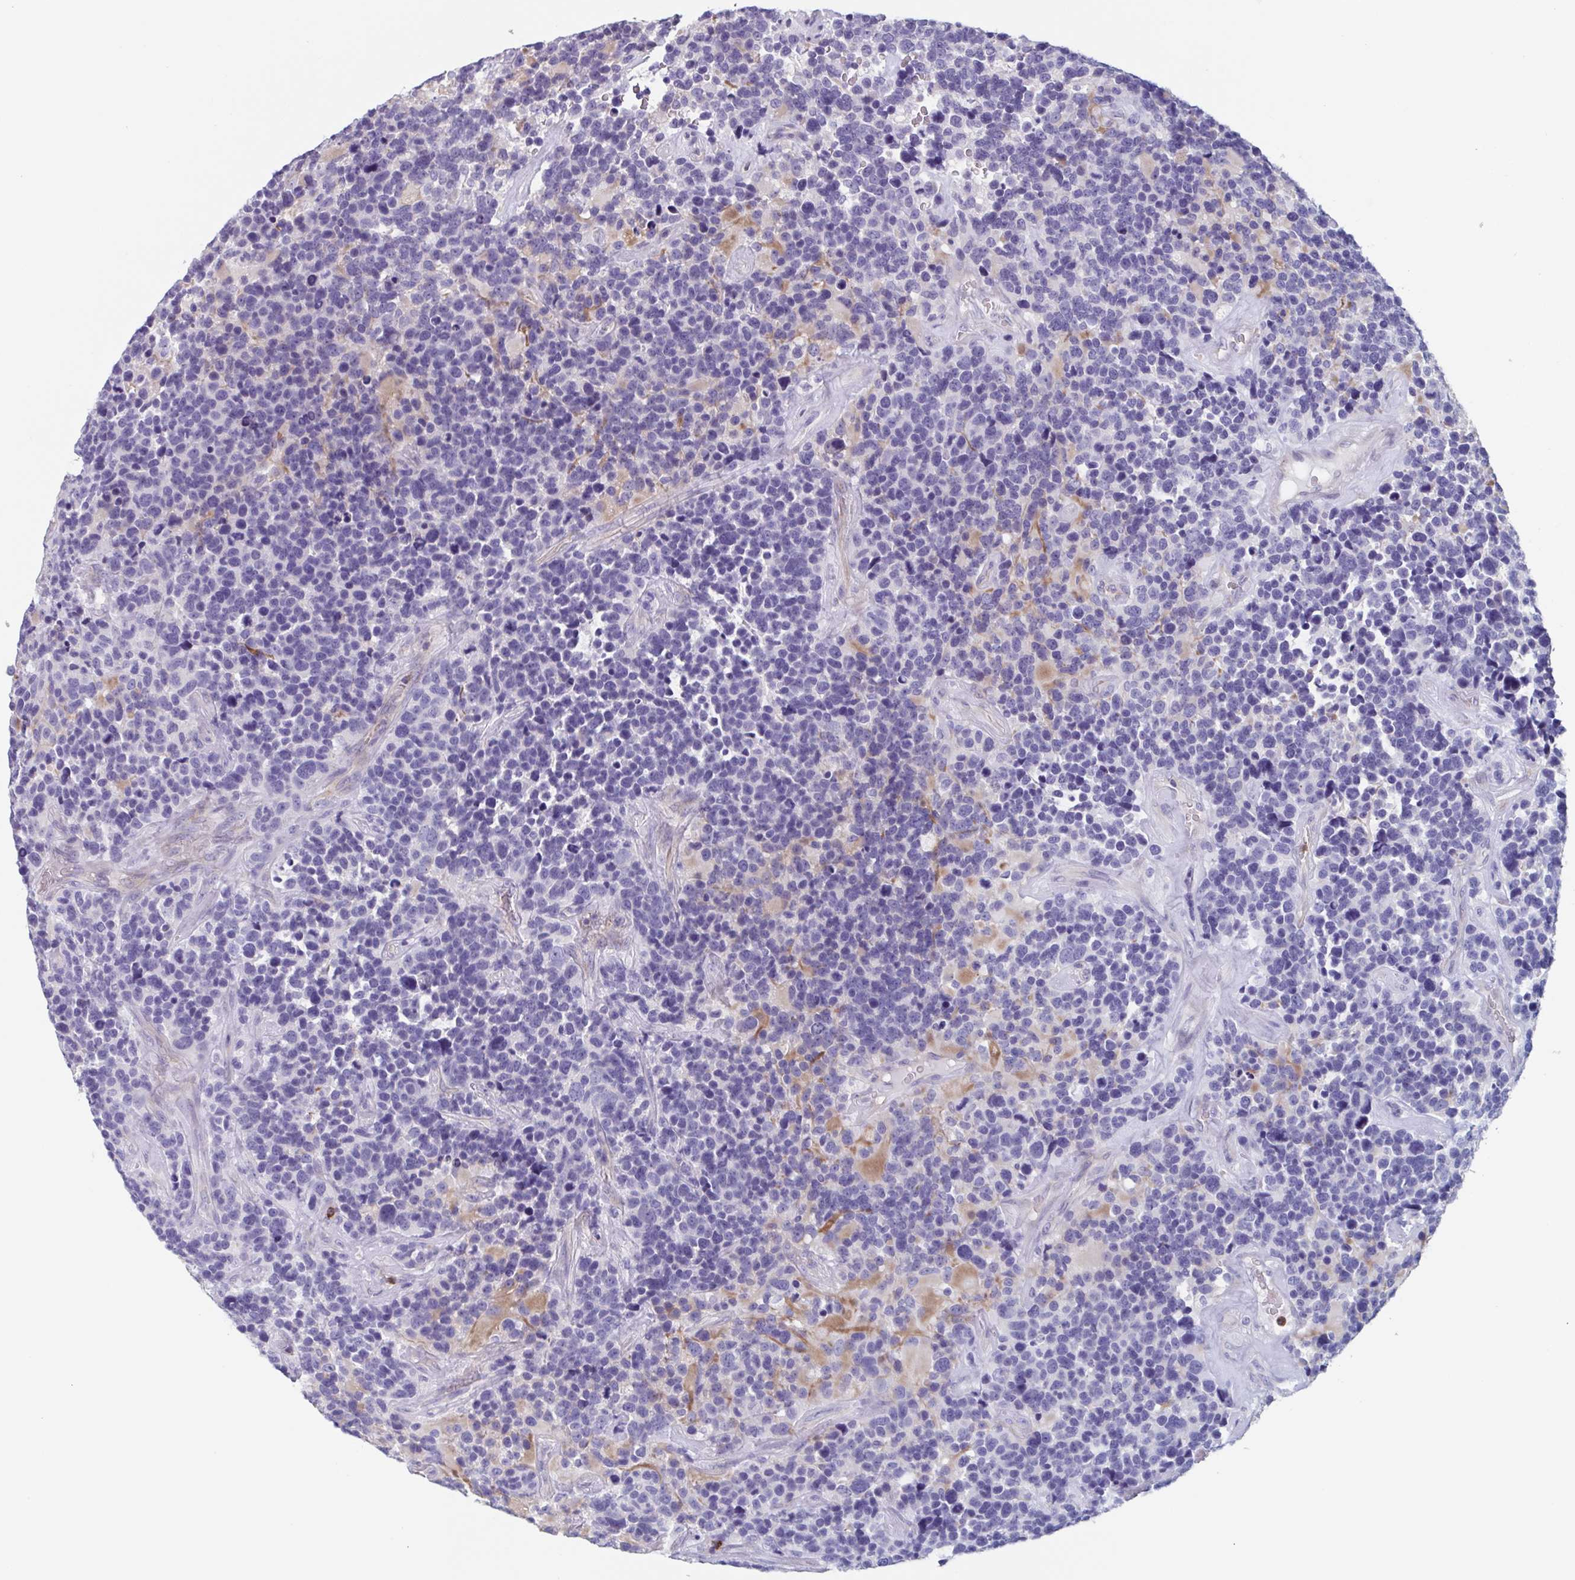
{"staining": {"intensity": "negative", "quantity": "none", "location": "none"}, "tissue": "glioma", "cell_type": "Tumor cells", "image_type": "cancer", "snomed": [{"axis": "morphology", "description": "Glioma, malignant, High grade"}, {"axis": "topography", "description": "Brain"}], "caption": "This photomicrograph is of glioma stained with IHC to label a protein in brown with the nuclei are counter-stained blue. There is no expression in tumor cells. The staining is performed using DAB brown chromogen with nuclei counter-stained in using hematoxylin.", "gene": "BPI", "patient": {"sex": "male", "age": 33}}